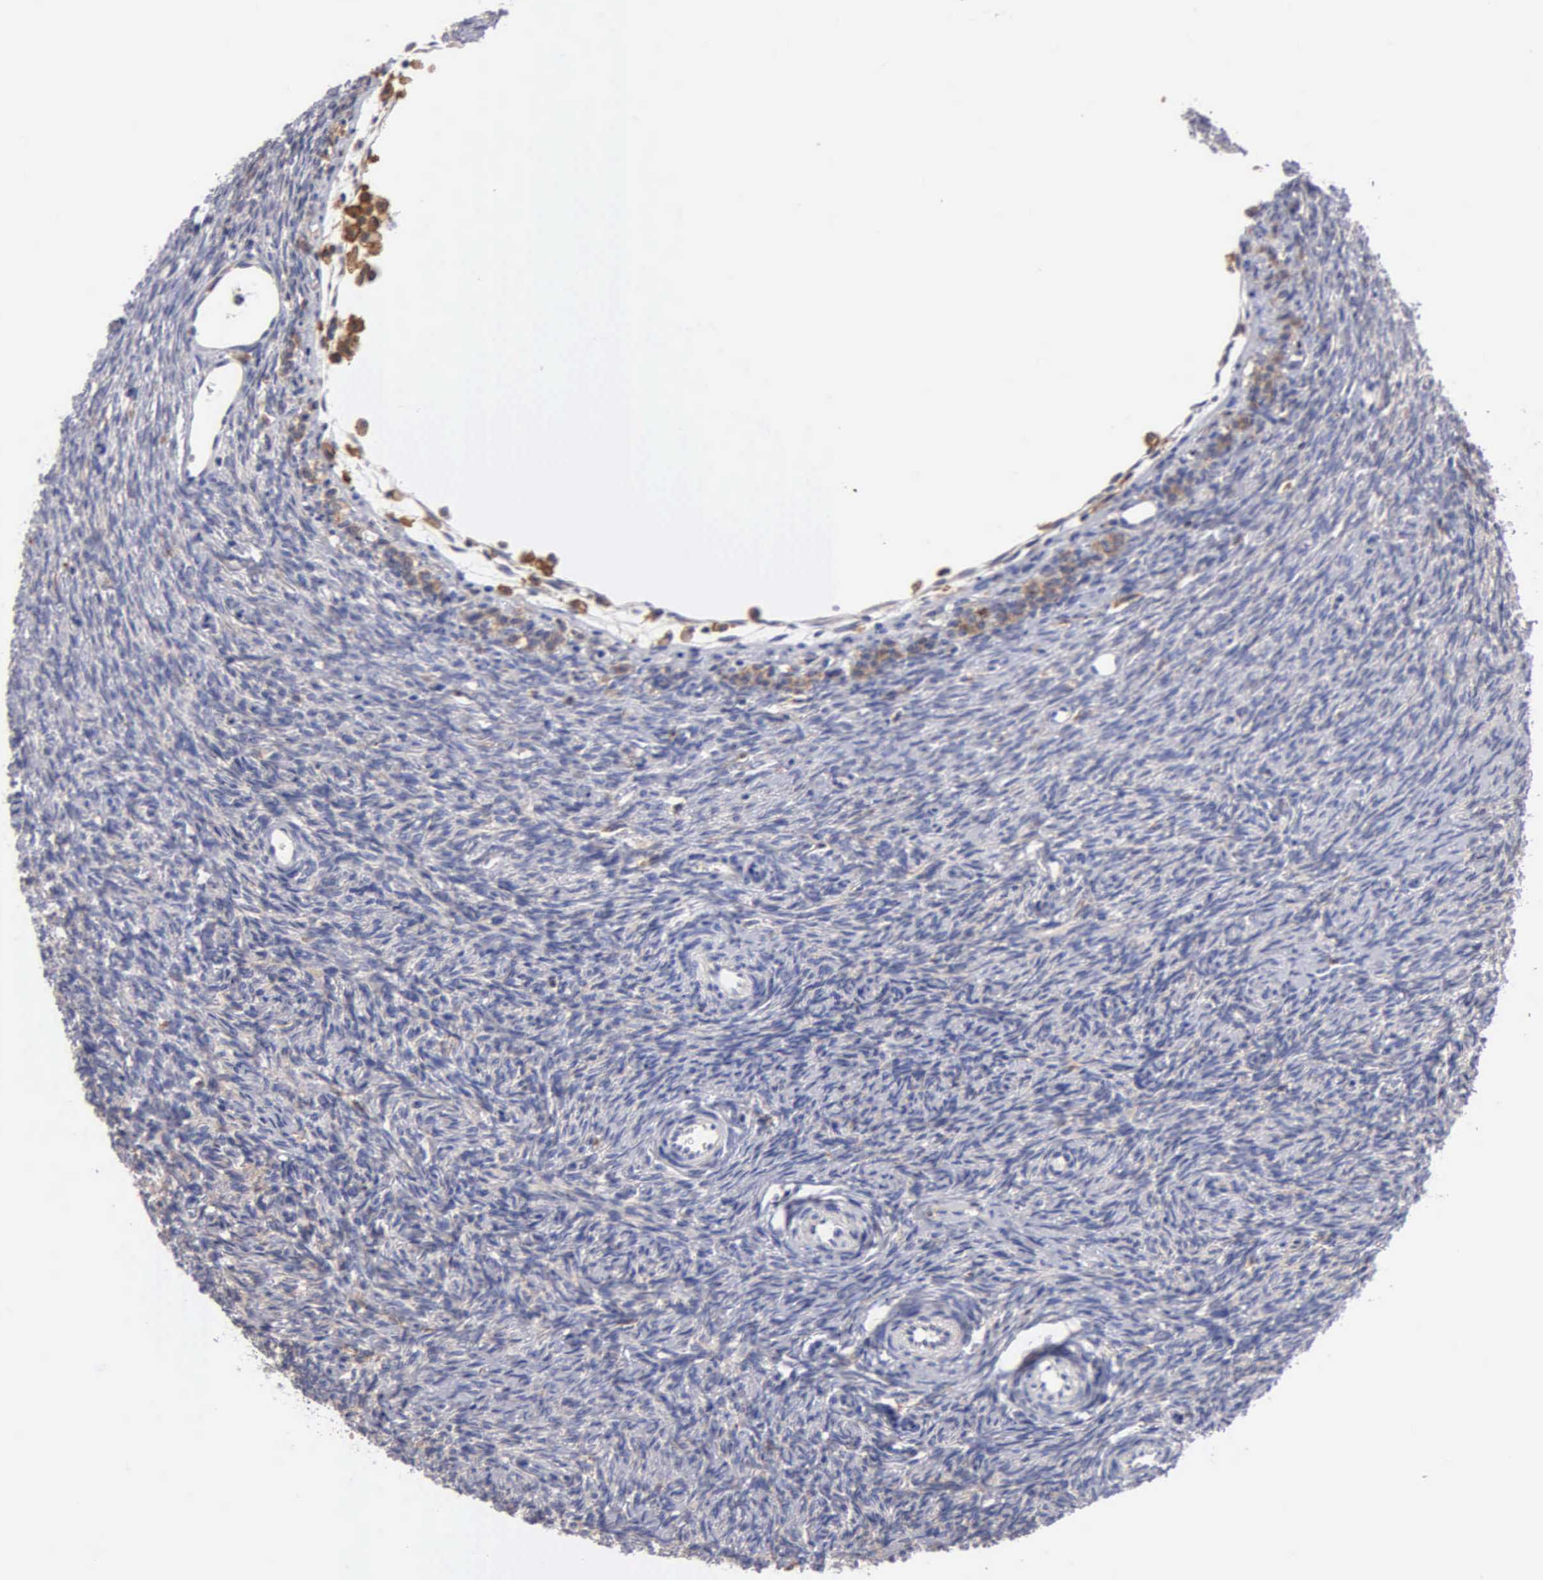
{"staining": {"intensity": "negative", "quantity": "none", "location": "none"}, "tissue": "ovary", "cell_type": "Ovarian stroma cells", "image_type": "normal", "snomed": [{"axis": "morphology", "description": "Normal tissue, NOS"}, {"axis": "topography", "description": "Ovary"}], "caption": "Ovary stained for a protein using immunohistochemistry shows no expression ovarian stroma cells.", "gene": "PTGS2", "patient": {"sex": "female", "age": 32}}